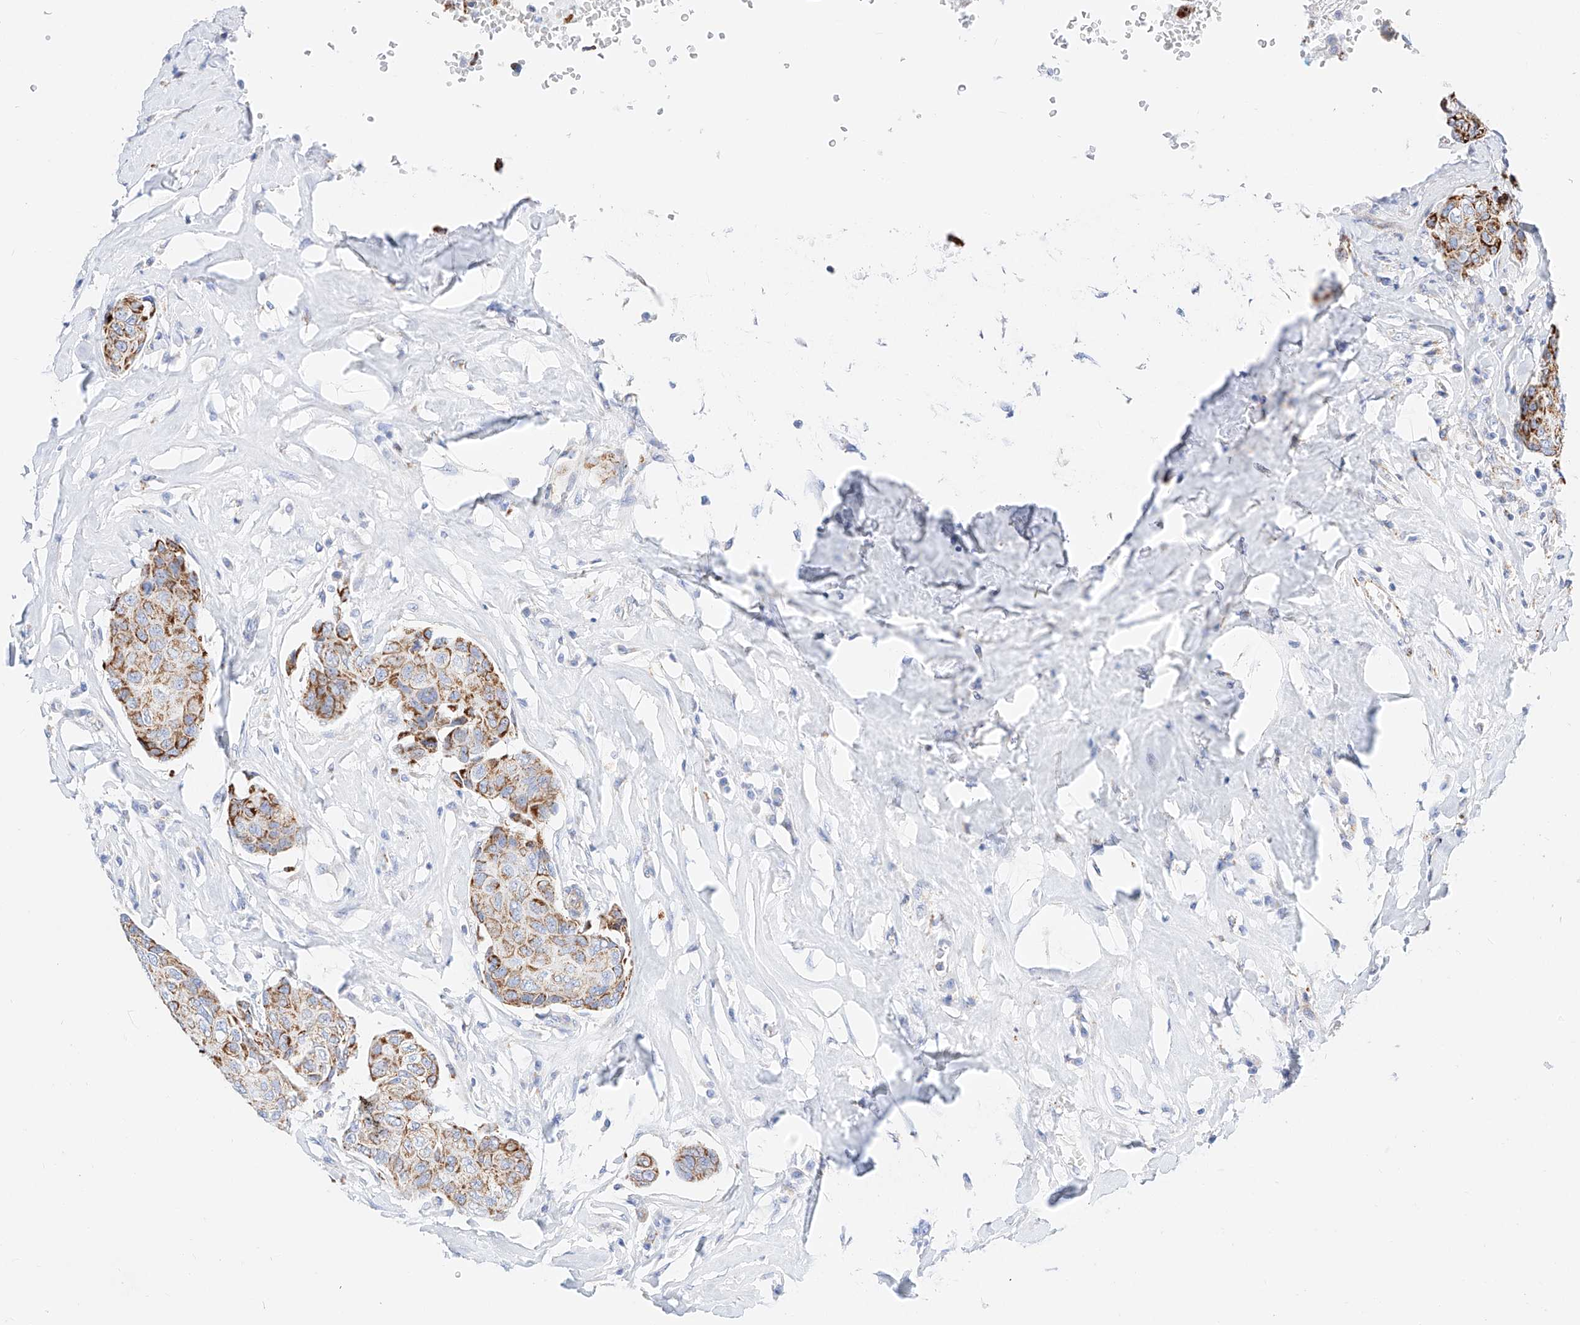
{"staining": {"intensity": "moderate", "quantity": ">75%", "location": "cytoplasmic/membranous"}, "tissue": "breast cancer", "cell_type": "Tumor cells", "image_type": "cancer", "snomed": [{"axis": "morphology", "description": "Duct carcinoma"}, {"axis": "topography", "description": "Breast"}], "caption": "Breast invasive ductal carcinoma stained with a brown dye demonstrates moderate cytoplasmic/membranous positive expression in about >75% of tumor cells.", "gene": "C6orf62", "patient": {"sex": "female", "age": 80}}